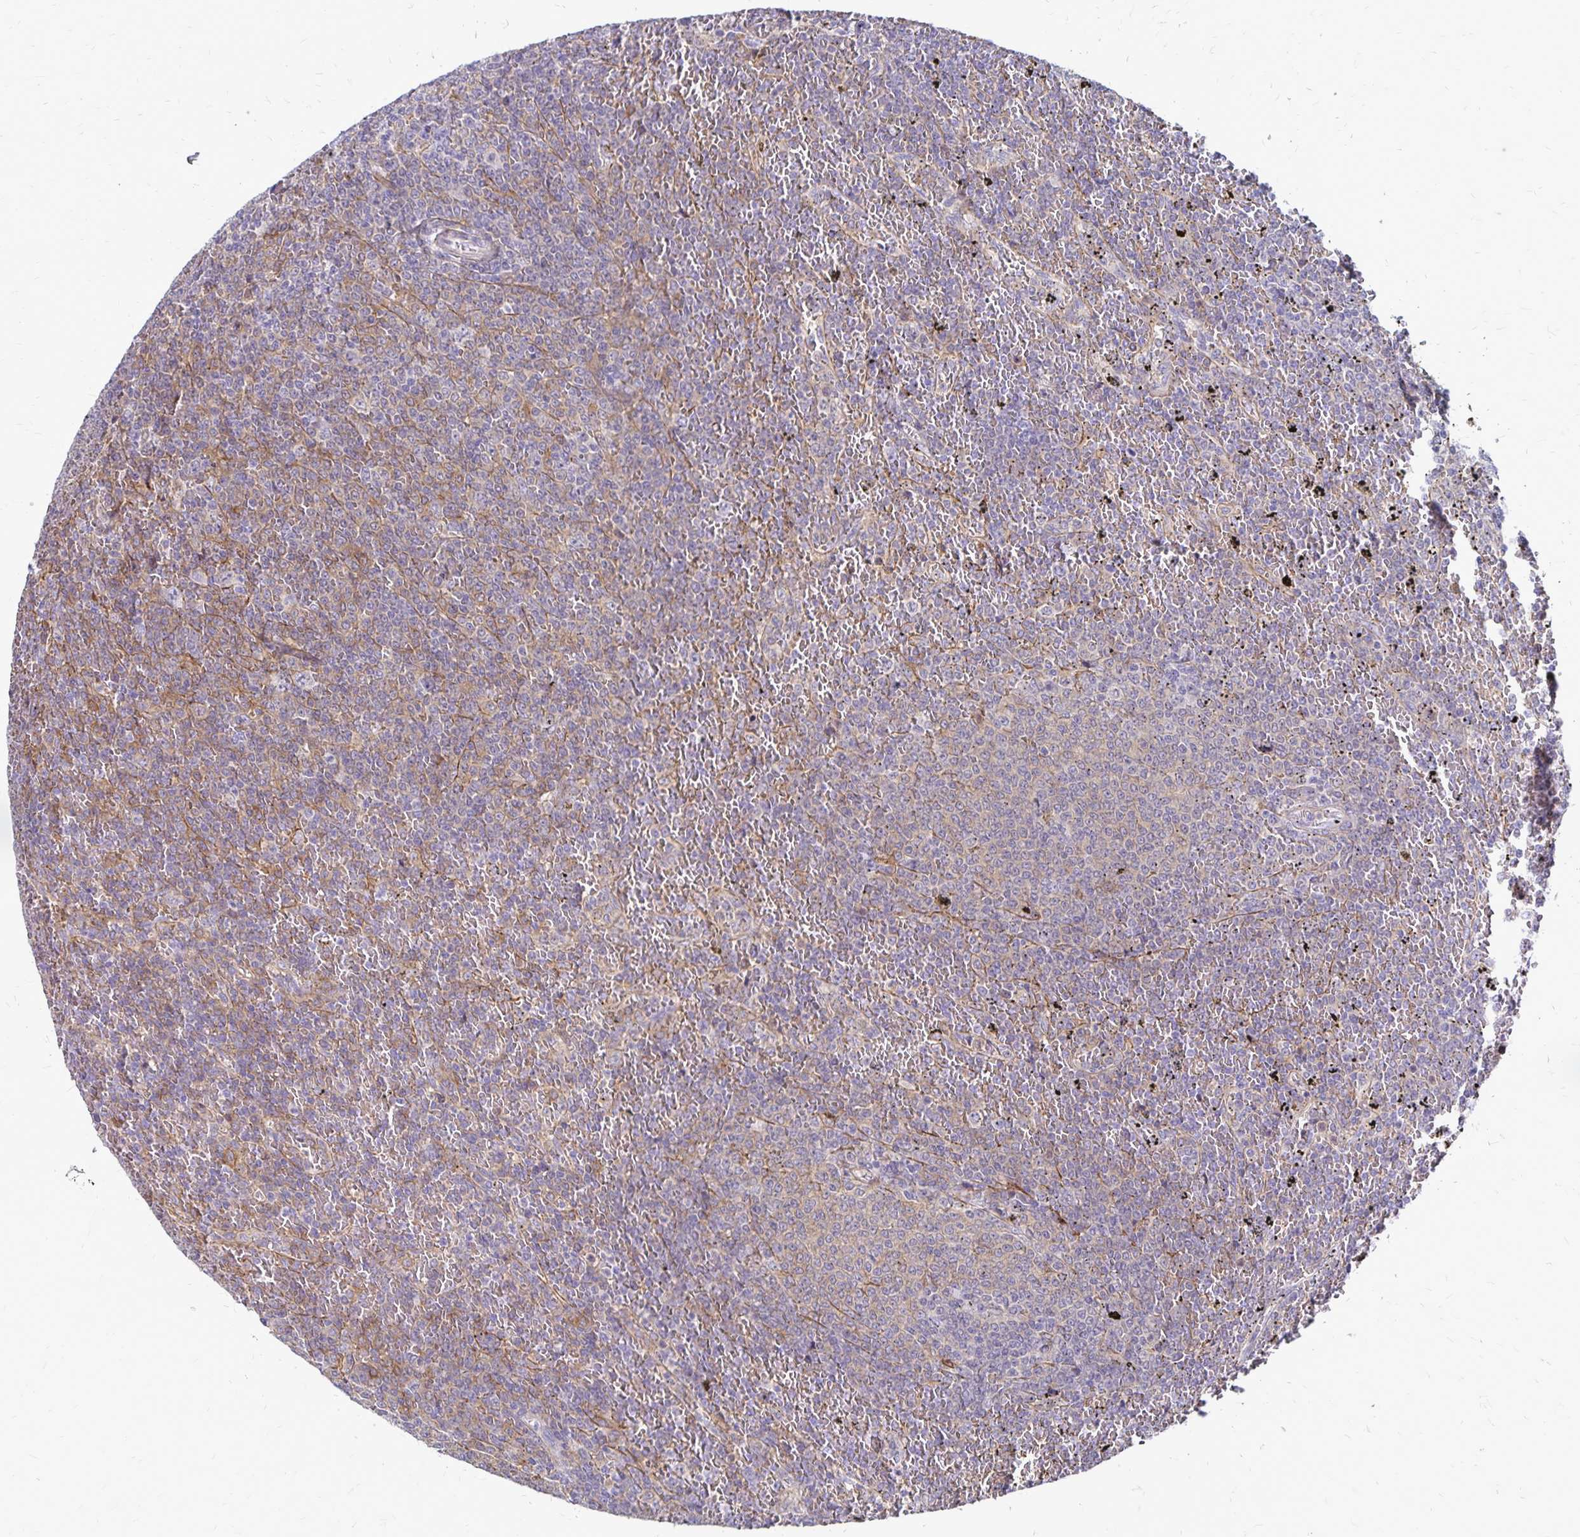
{"staining": {"intensity": "weak", "quantity": "25%-75%", "location": "cytoplasmic/membranous"}, "tissue": "lymphoma", "cell_type": "Tumor cells", "image_type": "cancer", "snomed": [{"axis": "morphology", "description": "Malignant lymphoma, non-Hodgkin's type, Low grade"}, {"axis": "topography", "description": "Spleen"}], "caption": "Low-grade malignant lymphoma, non-Hodgkin's type stained with DAB (3,3'-diaminobenzidine) immunohistochemistry (IHC) shows low levels of weak cytoplasmic/membranous positivity in about 25%-75% of tumor cells.", "gene": "TNS3", "patient": {"sex": "female", "age": 77}}